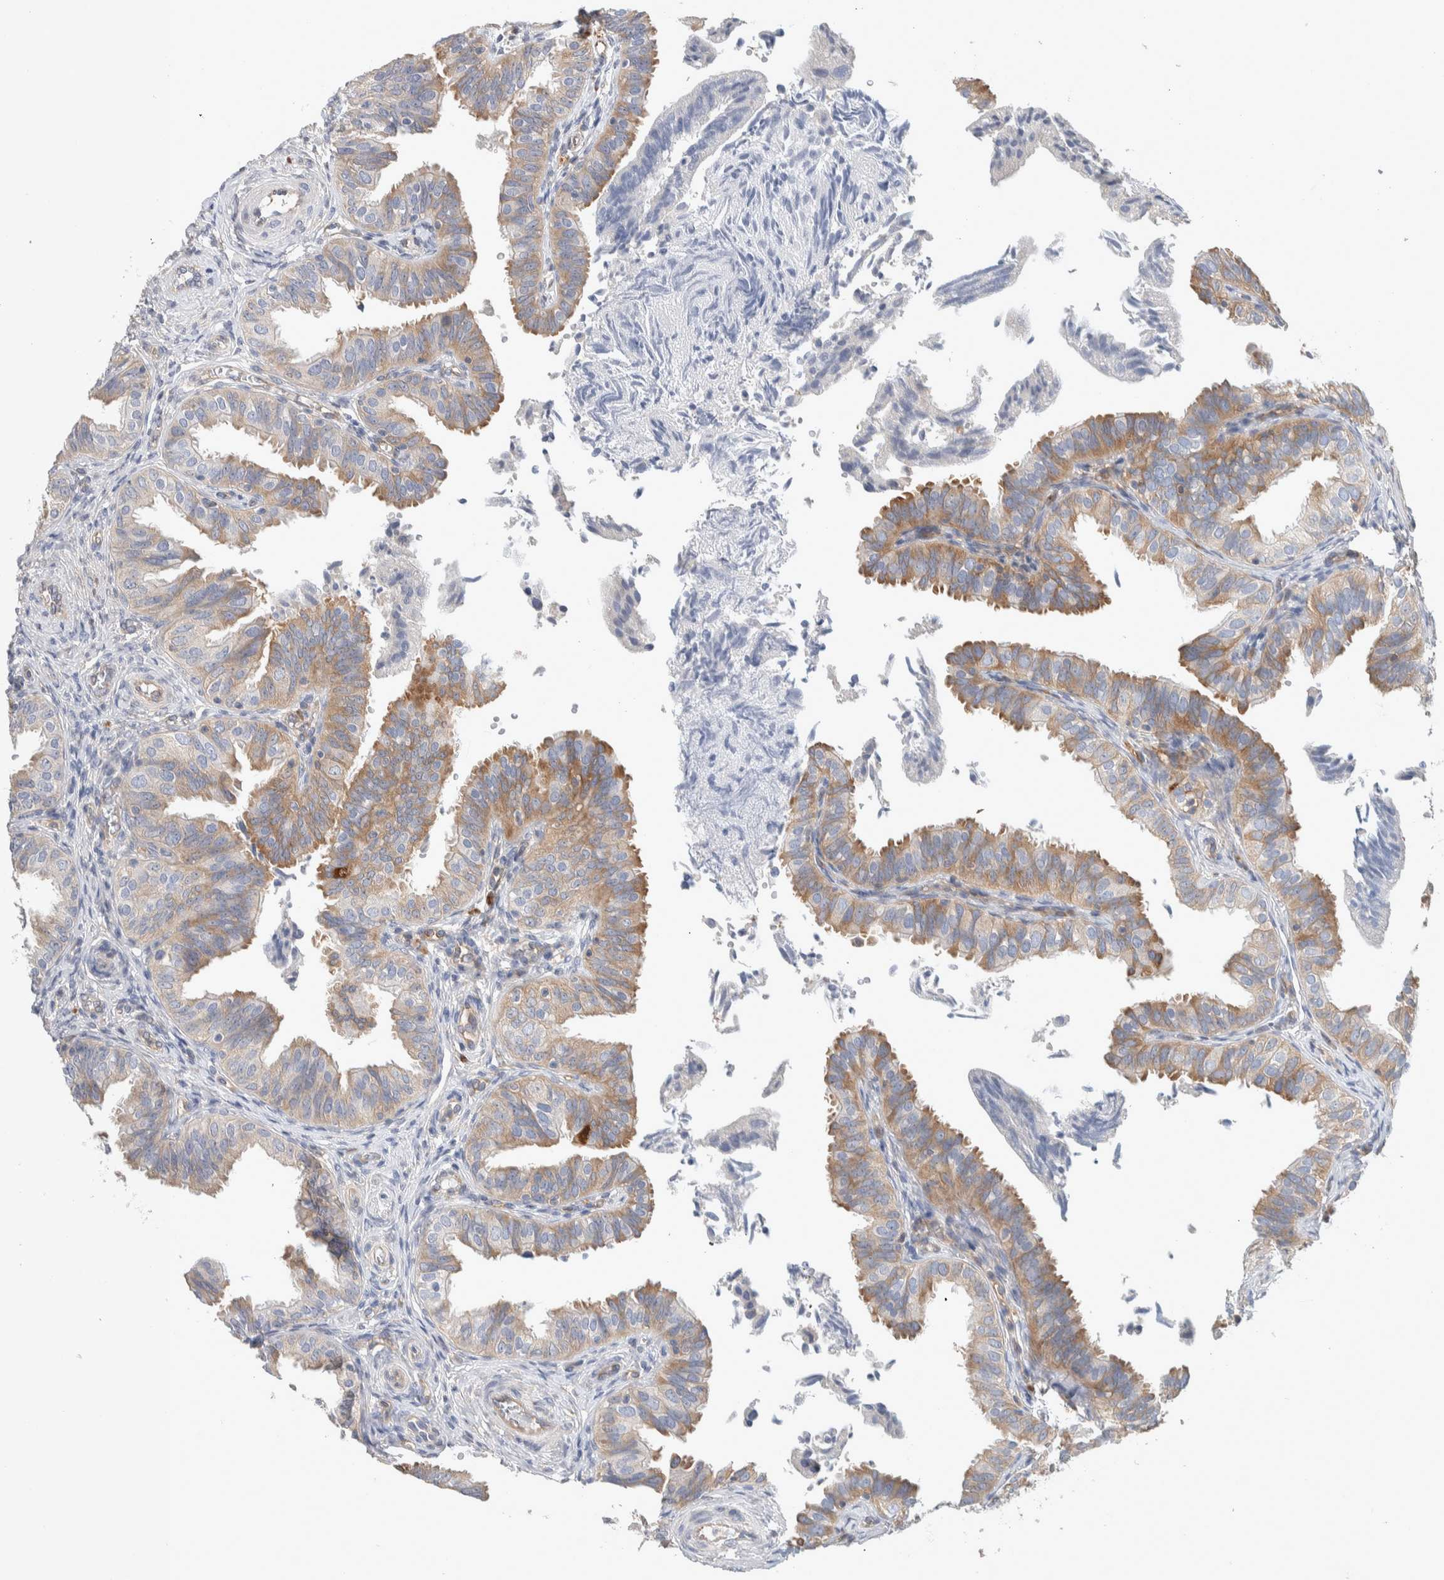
{"staining": {"intensity": "moderate", "quantity": ">75%", "location": "cytoplasmic/membranous"}, "tissue": "fallopian tube", "cell_type": "Glandular cells", "image_type": "normal", "snomed": [{"axis": "morphology", "description": "Normal tissue, NOS"}, {"axis": "topography", "description": "Fallopian tube"}], "caption": "An image of fallopian tube stained for a protein demonstrates moderate cytoplasmic/membranous brown staining in glandular cells. Using DAB (3,3'-diaminobenzidine) (brown) and hematoxylin (blue) stains, captured at high magnification using brightfield microscopy.", "gene": "NFKB2", "patient": {"sex": "female", "age": 35}}